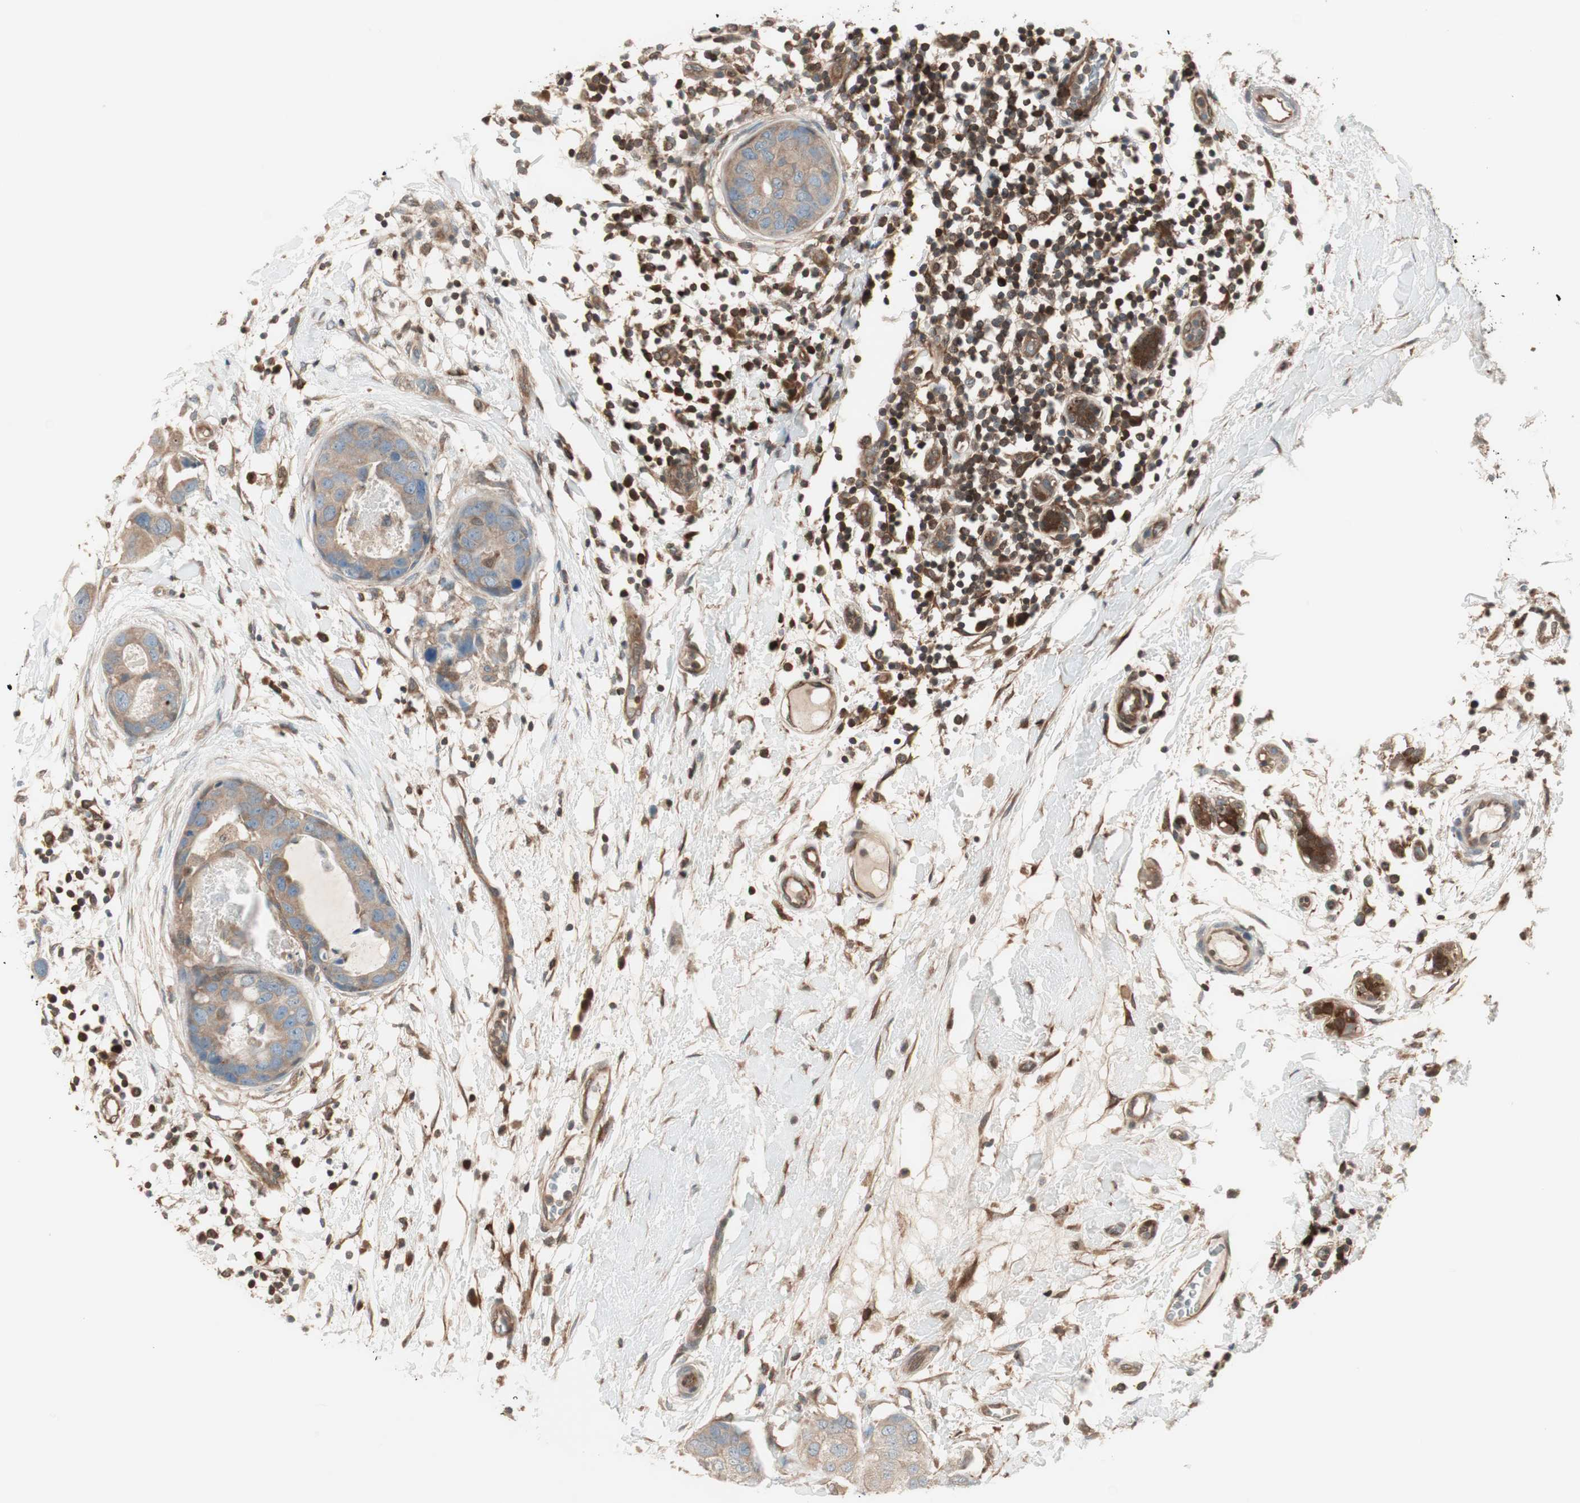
{"staining": {"intensity": "moderate", "quantity": ">75%", "location": "cytoplasmic/membranous"}, "tissue": "breast cancer", "cell_type": "Tumor cells", "image_type": "cancer", "snomed": [{"axis": "morphology", "description": "Duct carcinoma"}, {"axis": "topography", "description": "Breast"}], "caption": "Immunohistochemical staining of human breast cancer (intraductal carcinoma) demonstrates moderate cytoplasmic/membranous protein expression in approximately >75% of tumor cells.", "gene": "GALT", "patient": {"sex": "female", "age": 40}}